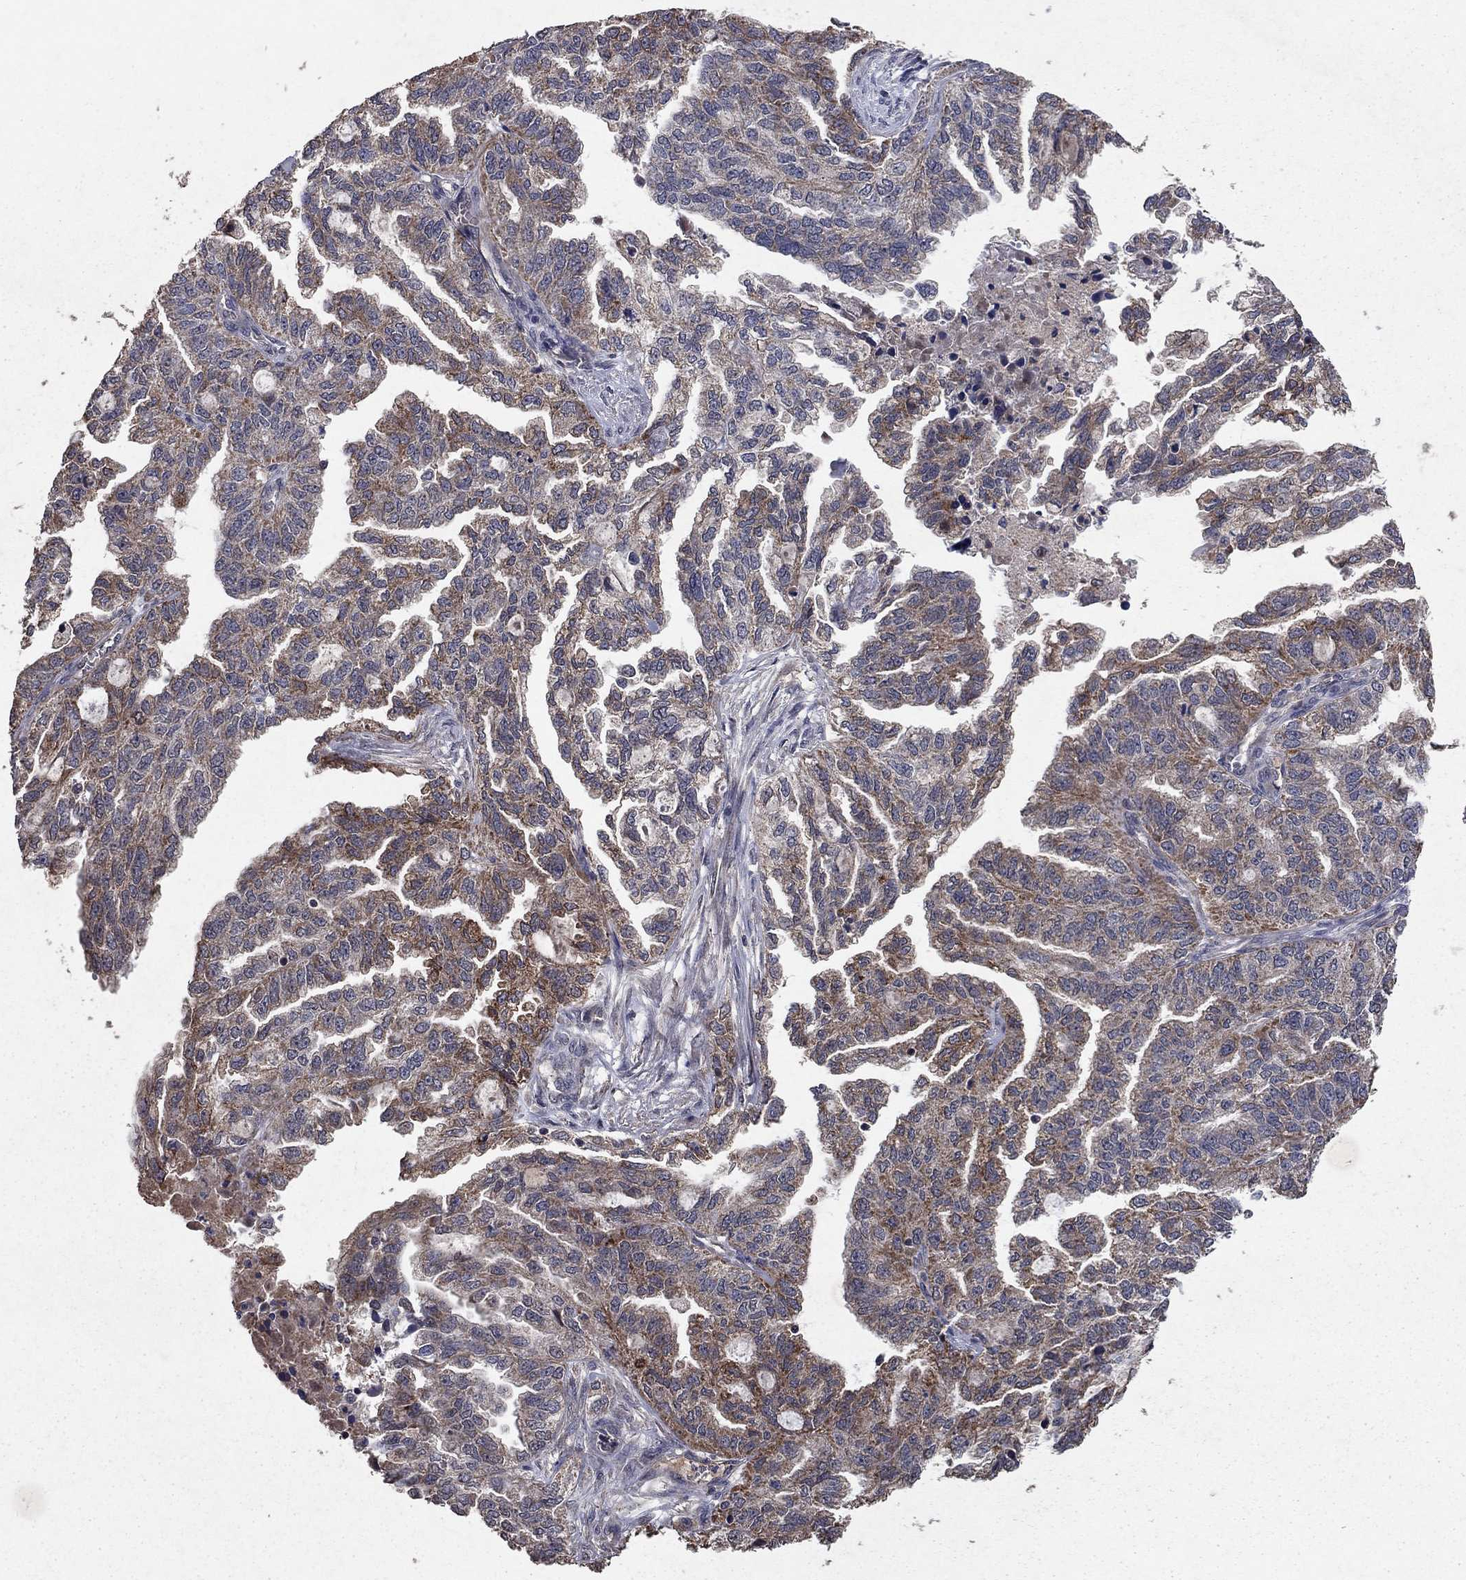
{"staining": {"intensity": "strong", "quantity": "25%-75%", "location": "cytoplasmic/membranous"}, "tissue": "ovarian cancer", "cell_type": "Tumor cells", "image_type": "cancer", "snomed": [{"axis": "morphology", "description": "Cystadenocarcinoma, serous, NOS"}, {"axis": "topography", "description": "Ovary"}], "caption": "Ovarian cancer (serous cystadenocarcinoma) stained with a brown dye exhibits strong cytoplasmic/membranous positive staining in approximately 25%-75% of tumor cells.", "gene": "DHRS1", "patient": {"sex": "female", "age": 51}}